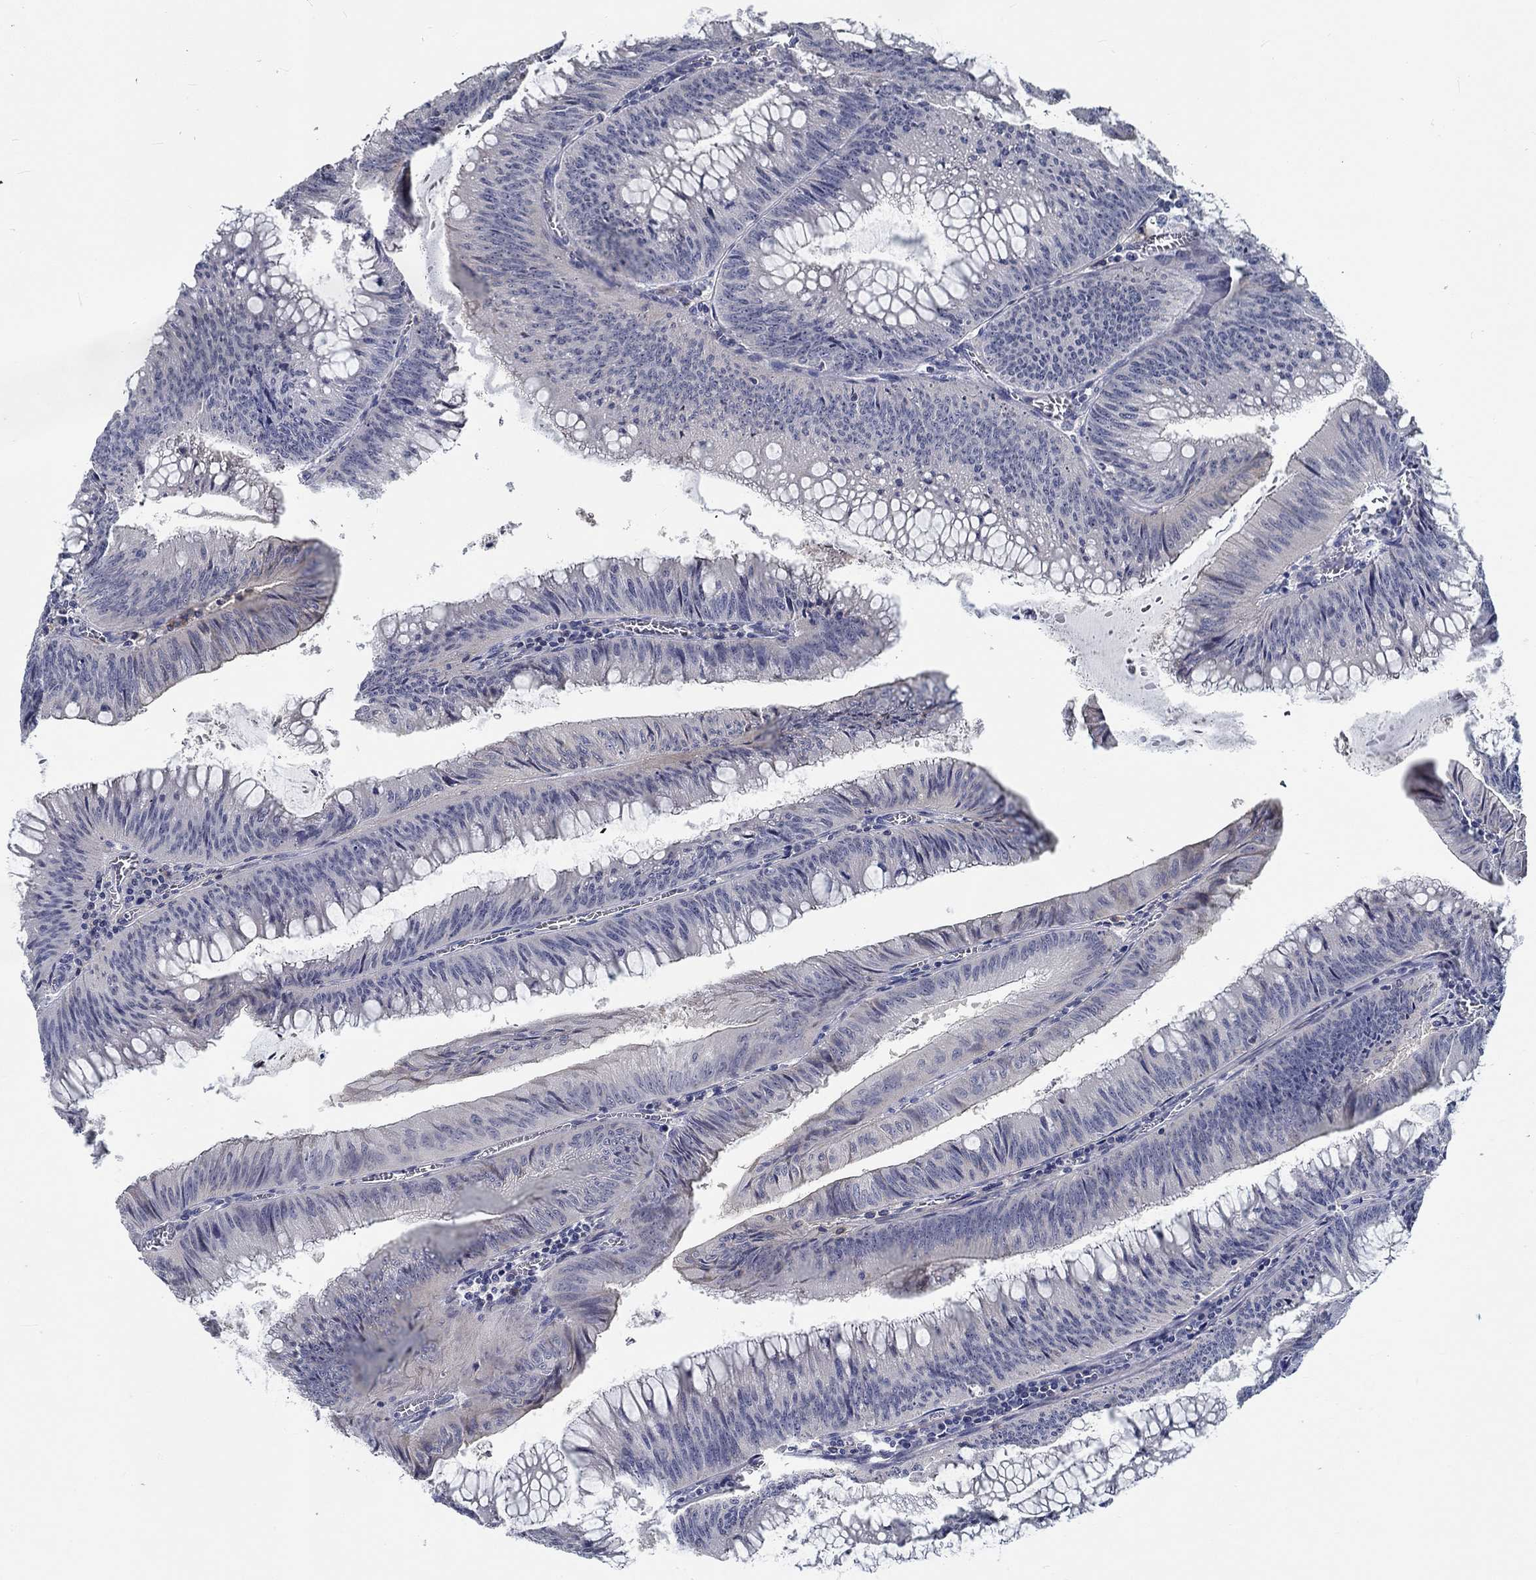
{"staining": {"intensity": "negative", "quantity": "none", "location": "none"}, "tissue": "colorectal cancer", "cell_type": "Tumor cells", "image_type": "cancer", "snomed": [{"axis": "morphology", "description": "Adenocarcinoma, NOS"}, {"axis": "topography", "description": "Rectum"}], "caption": "IHC of human colorectal cancer shows no staining in tumor cells.", "gene": "MYBPC1", "patient": {"sex": "female", "age": 72}}